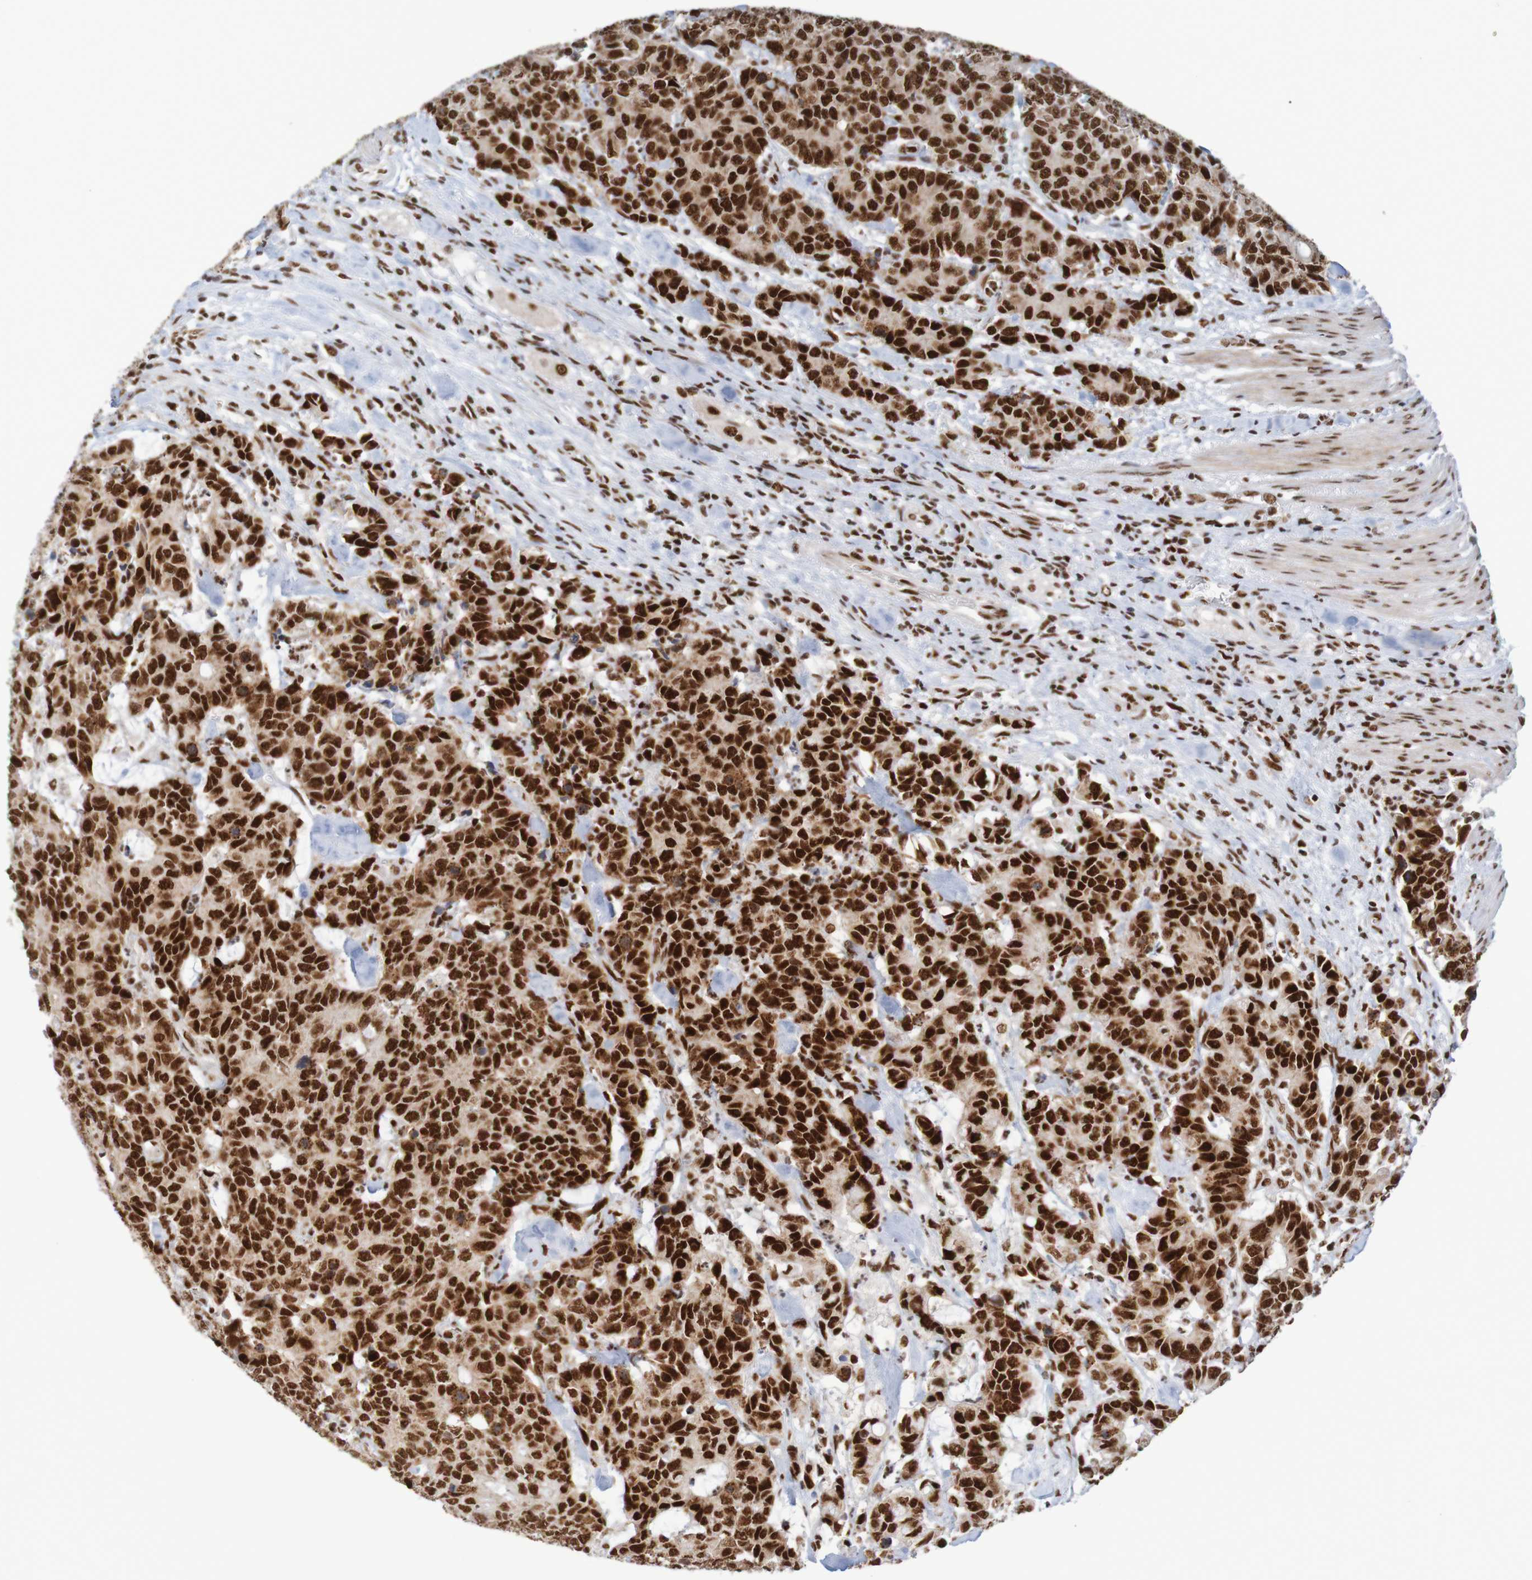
{"staining": {"intensity": "strong", "quantity": ">75%", "location": "nuclear"}, "tissue": "colorectal cancer", "cell_type": "Tumor cells", "image_type": "cancer", "snomed": [{"axis": "morphology", "description": "Adenocarcinoma, NOS"}, {"axis": "topography", "description": "Colon"}], "caption": "Strong nuclear expression is seen in about >75% of tumor cells in colorectal adenocarcinoma.", "gene": "THRAP3", "patient": {"sex": "female", "age": 86}}